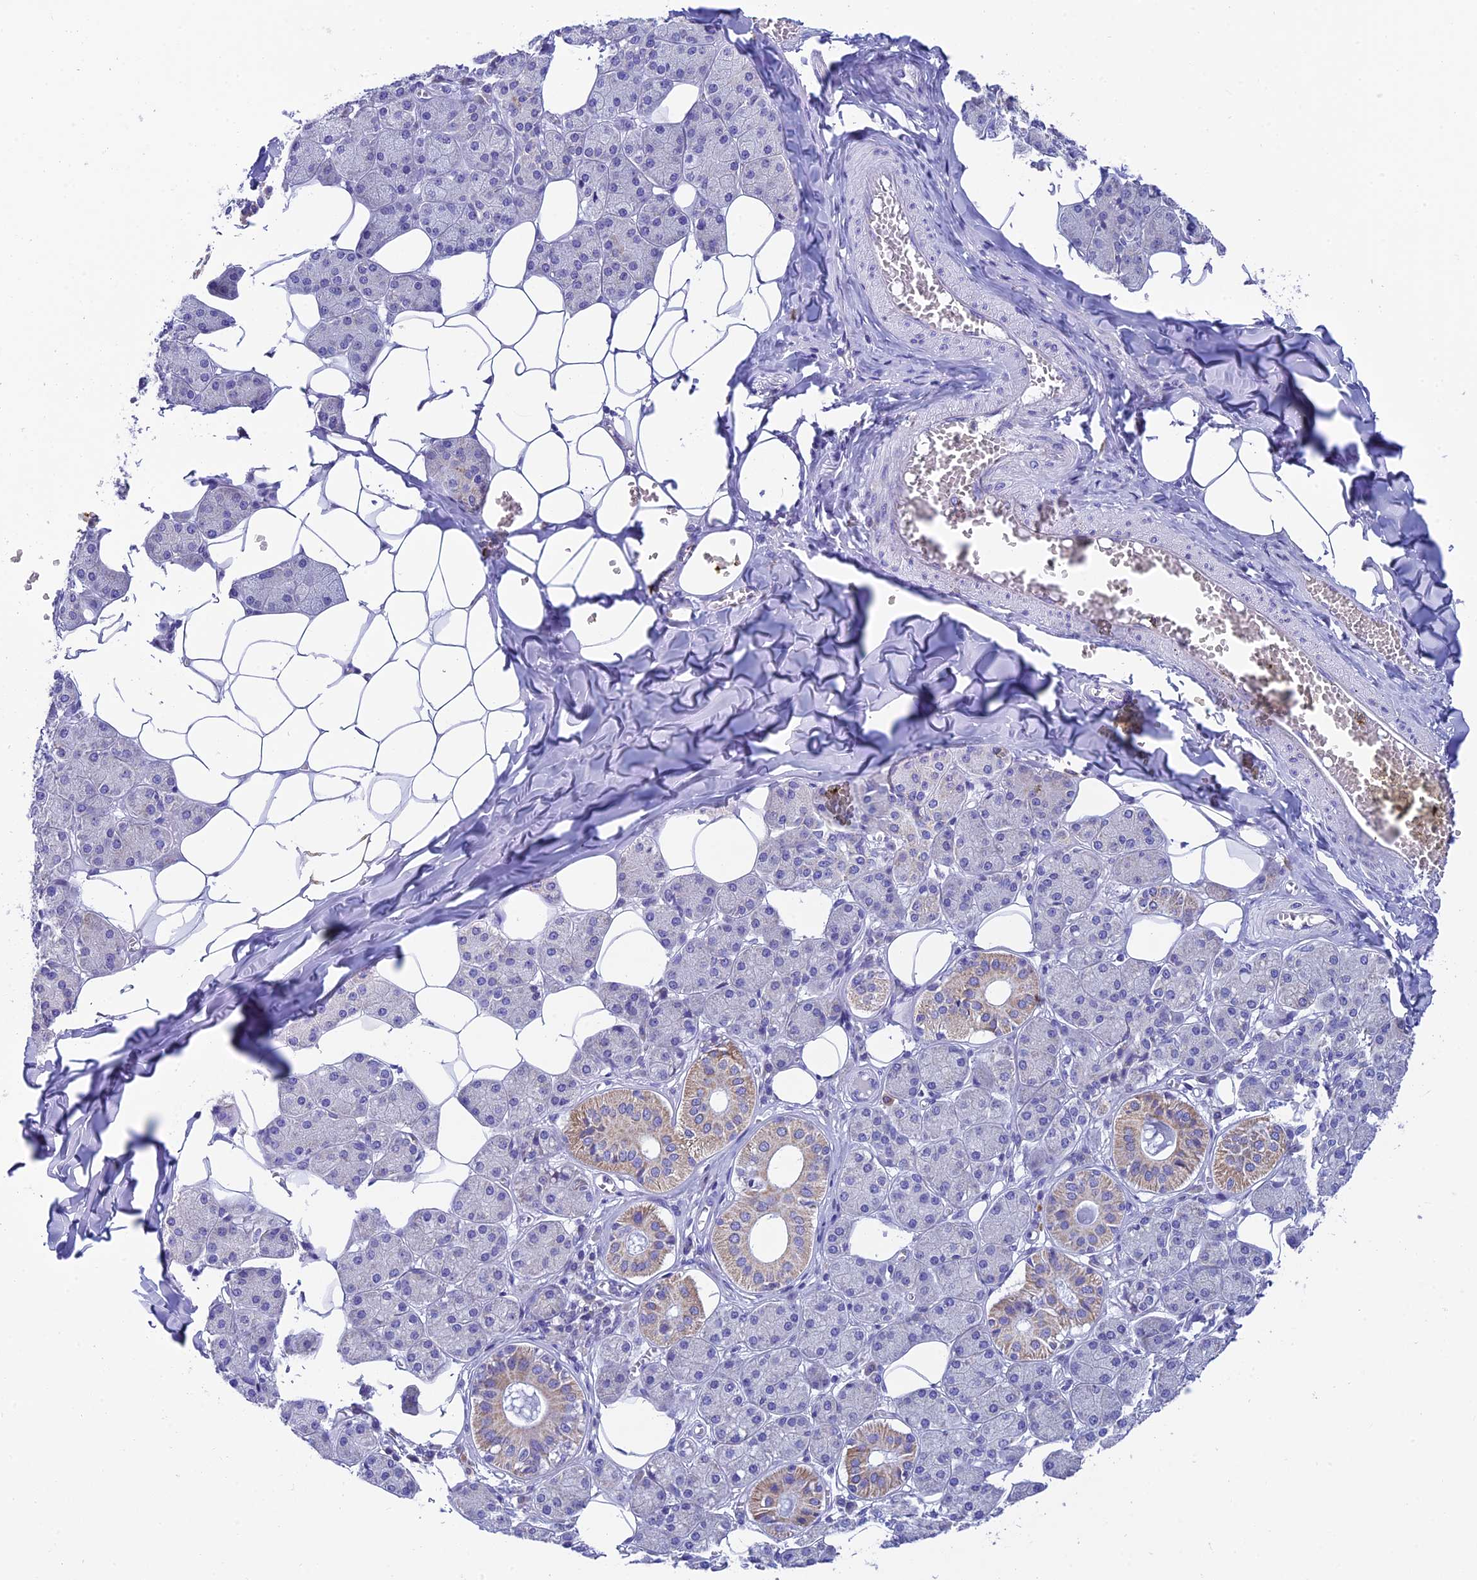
{"staining": {"intensity": "weak", "quantity": "<25%", "location": "cytoplasmic/membranous"}, "tissue": "salivary gland", "cell_type": "Glandular cells", "image_type": "normal", "snomed": [{"axis": "morphology", "description": "Normal tissue, NOS"}, {"axis": "topography", "description": "Salivary gland"}], "caption": "DAB immunohistochemical staining of normal human salivary gland demonstrates no significant expression in glandular cells.", "gene": "REEP4", "patient": {"sex": "female", "age": 33}}